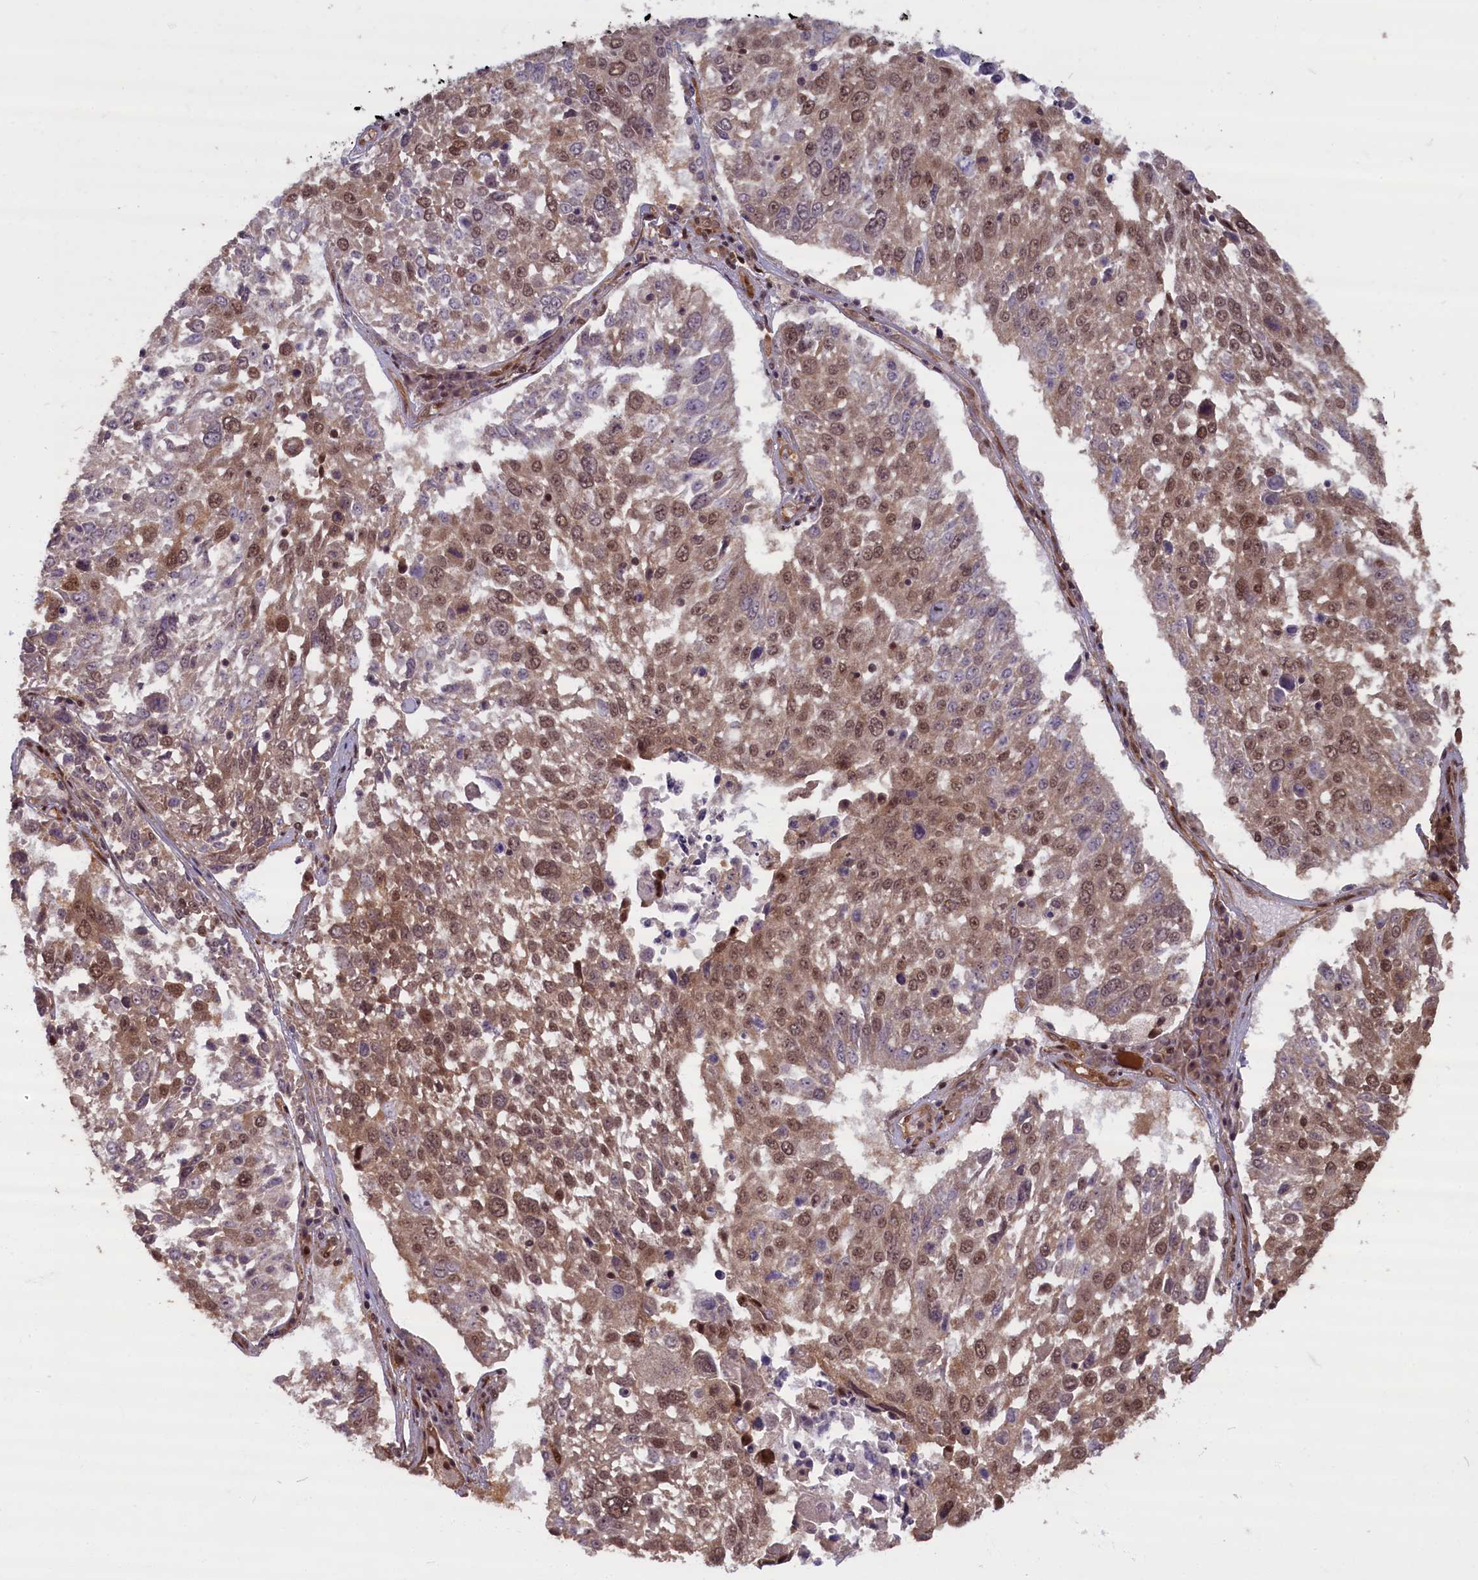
{"staining": {"intensity": "moderate", "quantity": ">75%", "location": "cytoplasmic/membranous,nuclear"}, "tissue": "lung cancer", "cell_type": "Tumor cells", "image_type": "cancer", "snomed": [{"axis": "morphology", "description": "Squamous cell carcinoma, NOS"}, {"axis": "topography", "description": "Lung"}], "caption": "High-power microscopy captured an immunohistochemistry histopathology image of lung cancer (squamous cell carcinoma), revealing moderate cytoplasmic/membranous and nuclear expression in approximately >75% of tumor cells.", "gene": "HIF3A", "patient": {"sex": "male", "age": 65}}